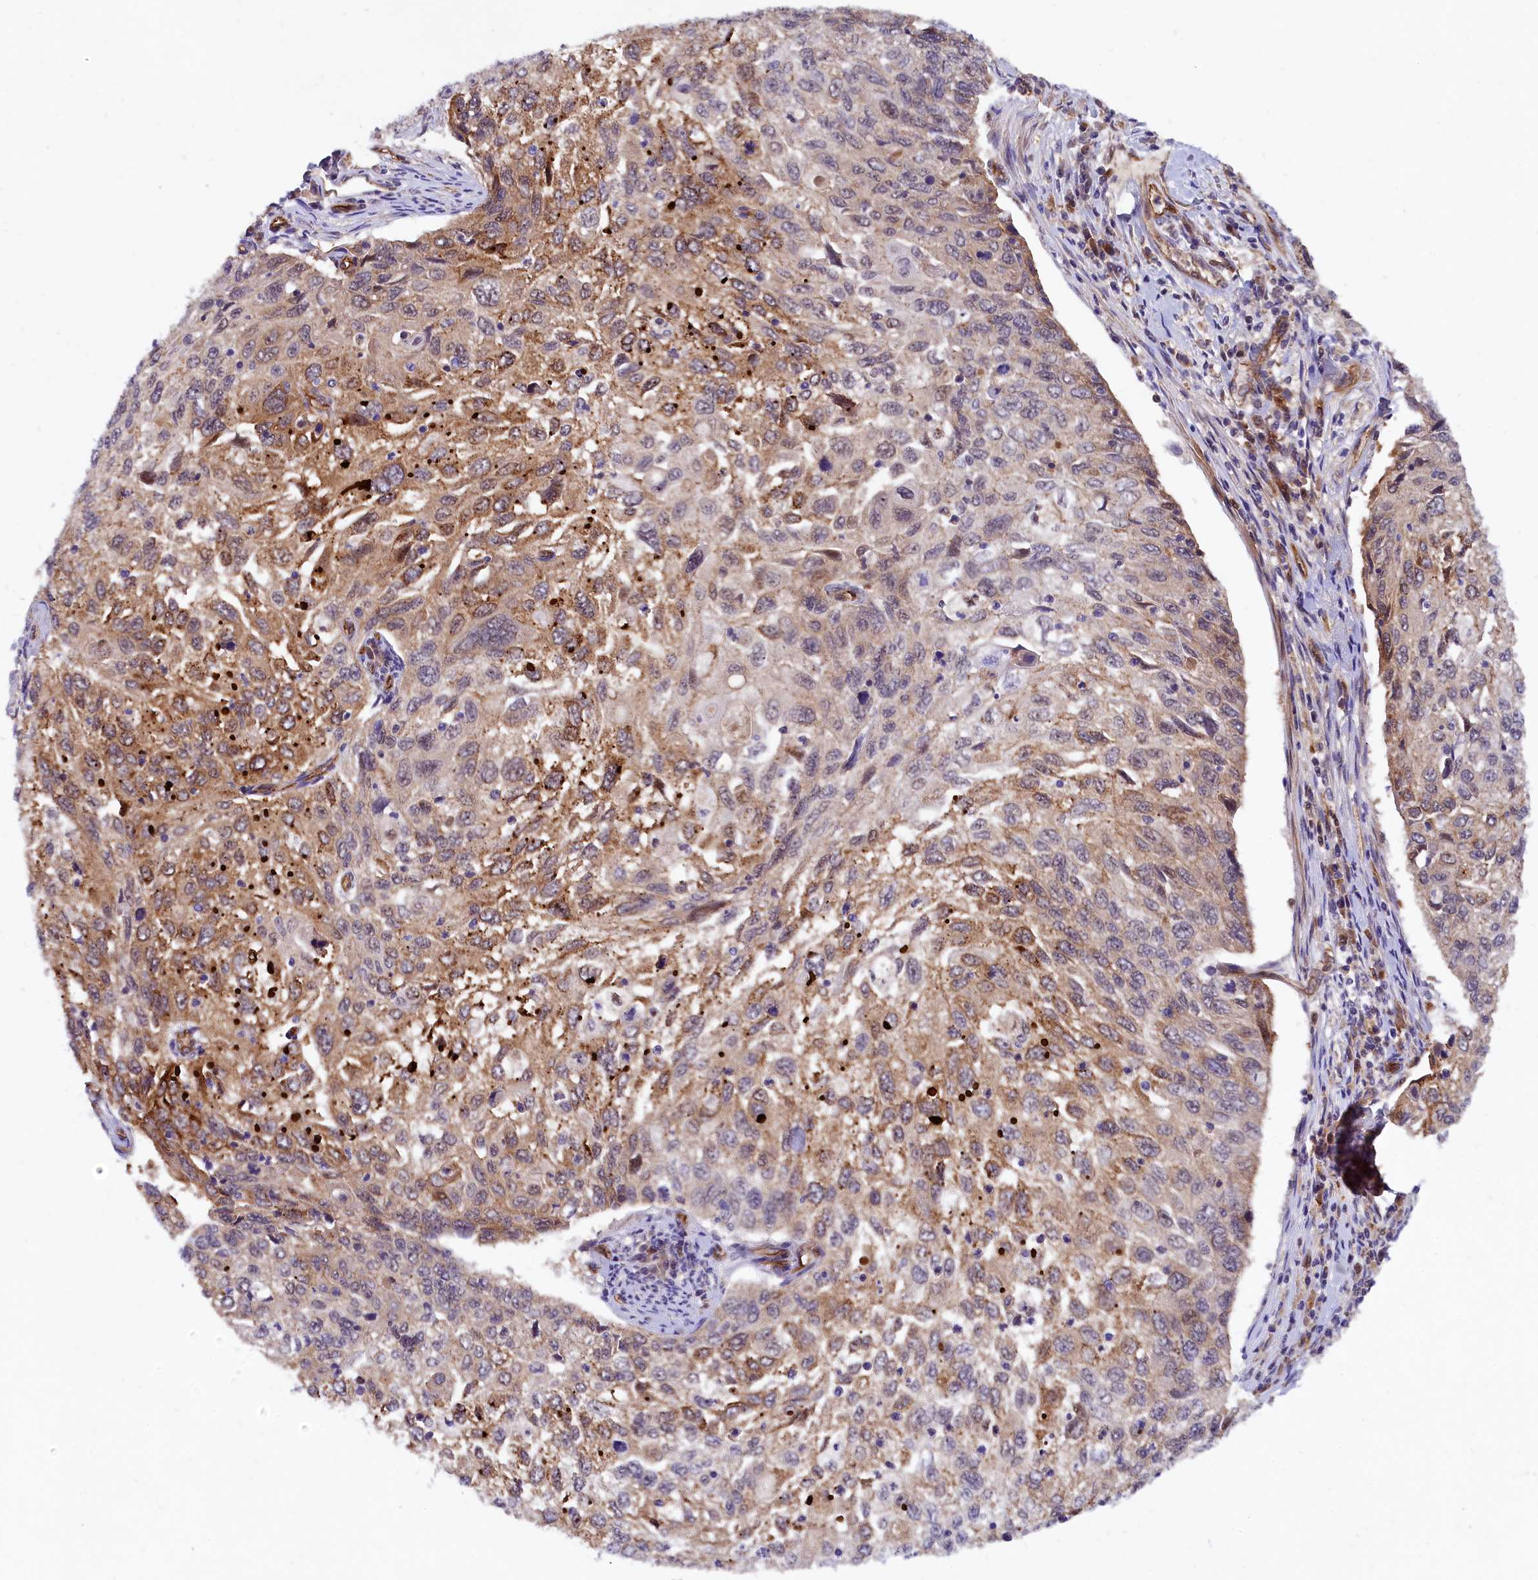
{"staining": {"intensity": "moderate", "quantity": "25%-75%", "location": "cytoplasmic/membranous"}, "tissue": "cervical cancer", "cell_type": "Tumor cells", "image_type": "cancer", "snomed": [{"axis": "morphology", "description": "Squamous cell carcinoma, NOS"}, {"axis": "topography", "description": "Cervix"}], "caption": "Brown immunohistochemical staining in human cervical cancer reveals moderate cytoplasmic/membranous expression in approximately 25%-75% of tumor cells.", "gene": "ARL14EP", "patient": {"sex": "female", "age": 70}}